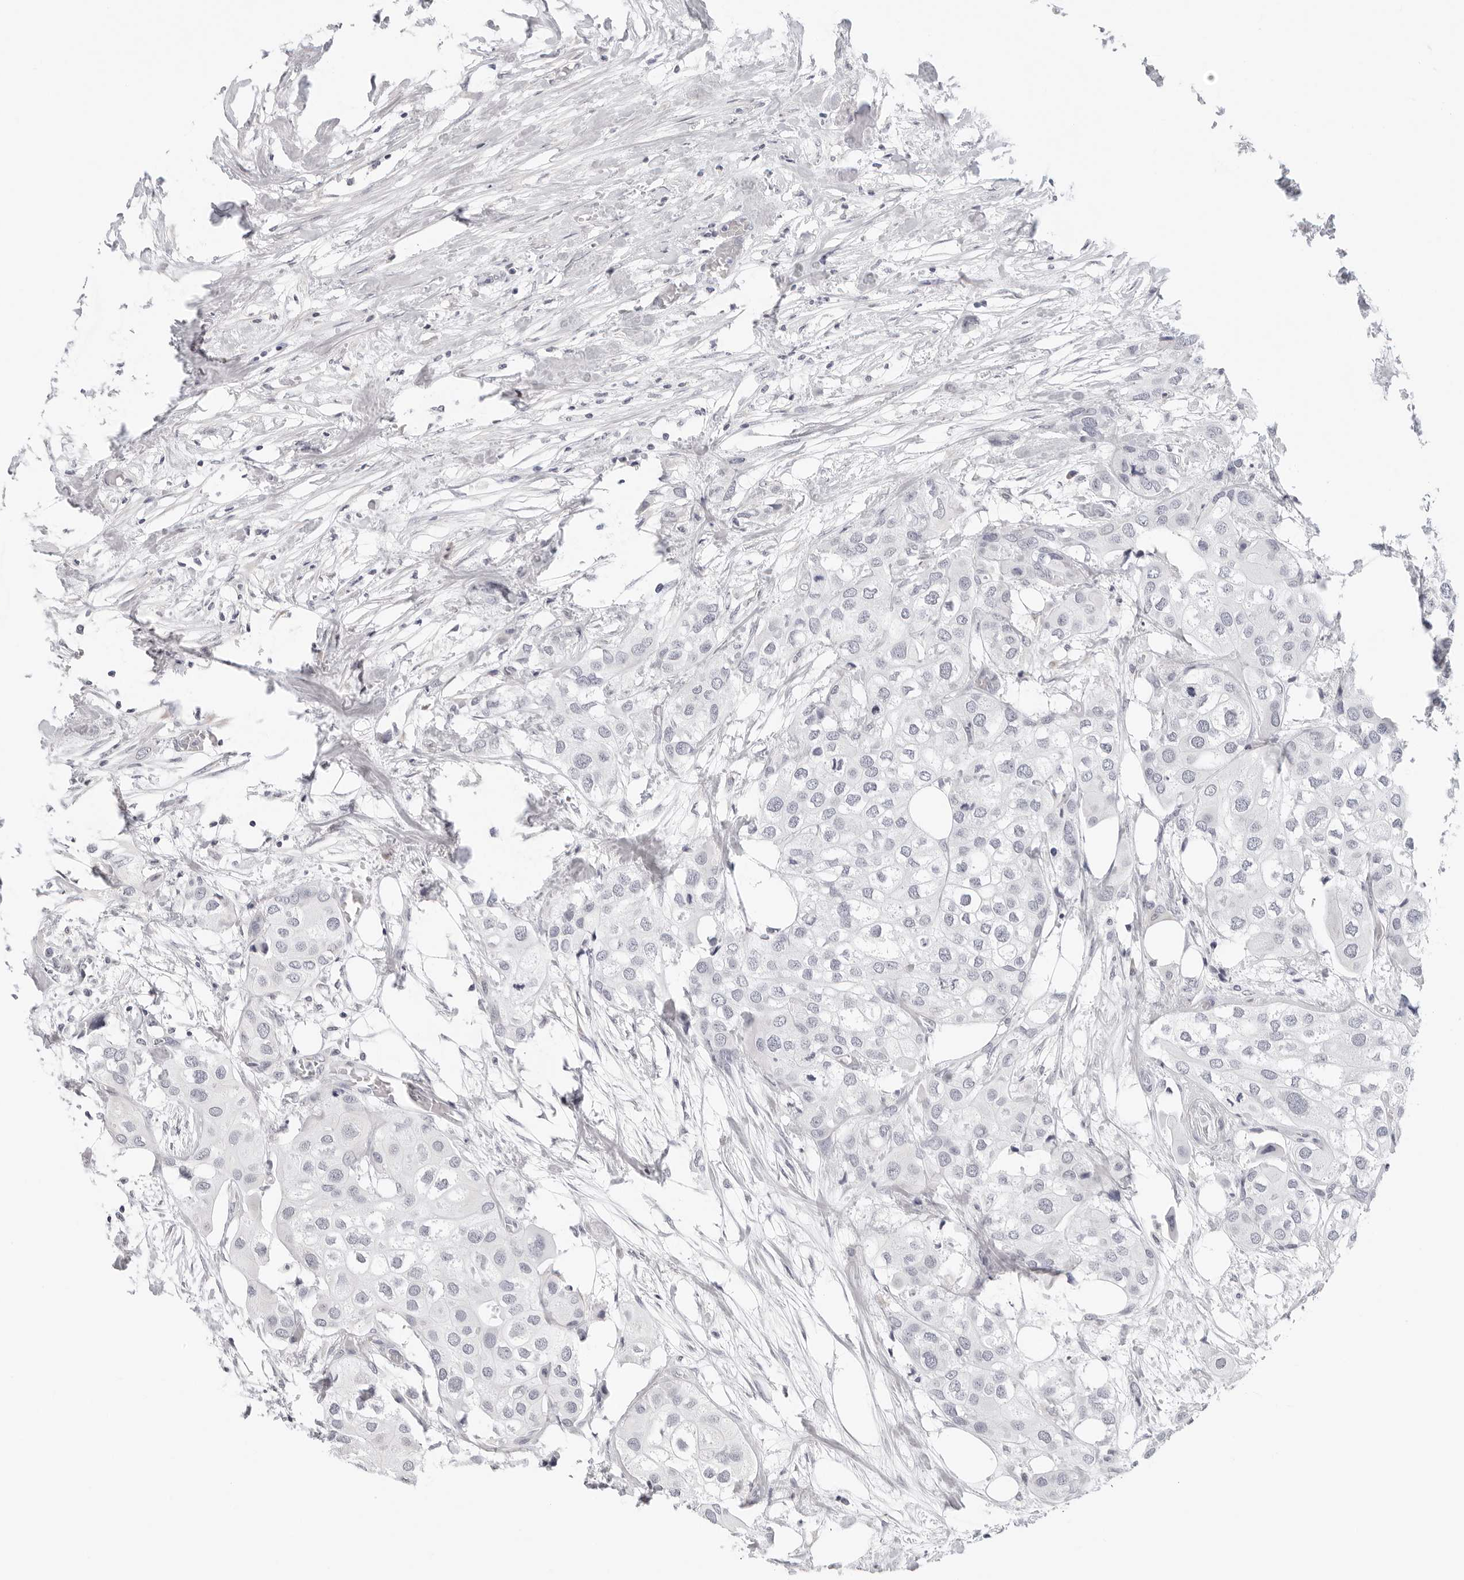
{"staining": {"intensity": "negative", "quantity": "none", "location": "none"}, "tissue": "urothelial cancer", "cell_type": "Tumor cells", "image_type": "cancer", "snomed": [{"axis": "morphology", "description": "Urothelial carcinoma, High grade"}, {"axis": "topography", "description": "Urinary bladder"}], "caption": "The IHC photomicrograph has no significant positivity in tumor cells of high-grade urothelial carcinoma tissue.", "gene": "EDN2", "patient": {"sex": "male", "age": 64}}